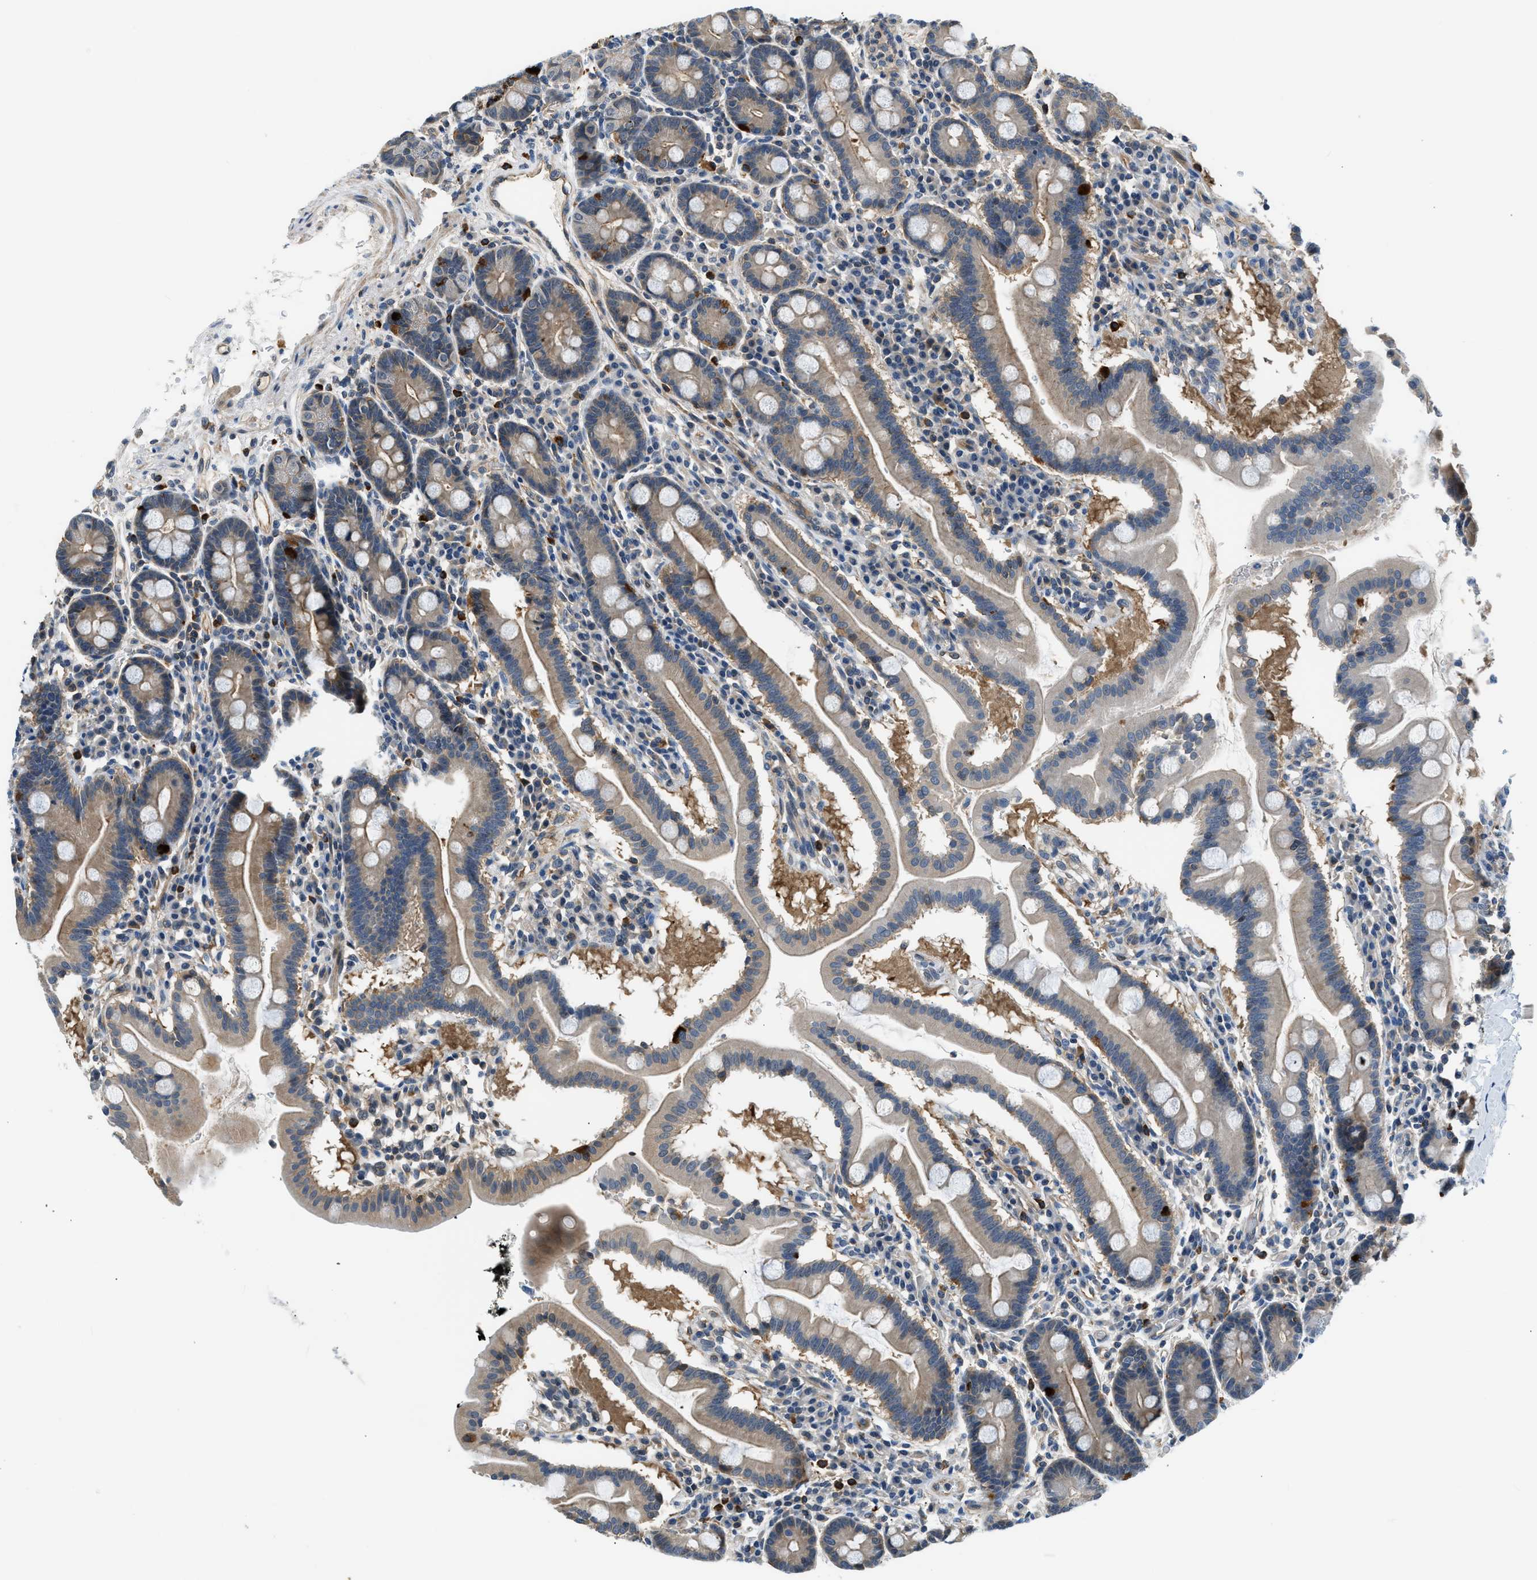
{"staining": {"intensity": "strong", "quantity": "<25%", "location": "cytoplasmic/membranous,nuclear"}, "tissue": "duodenum", "cell_type": "Glandular cells", "image_type": "normal", "snomed": [{"axis": "morphology", "description": "Normal tissue, NOS"}, {"axis": "topography", "description": "Duodenum"}], "caption": "Brown immunohistochemical staining in benign duodenum demonstrates strong cytoplasmic/membranous,nuclear expression in approximately <25% of glandular cells.", "gene": "CBLB", "patient": {"sex": "male", "age": 50}}